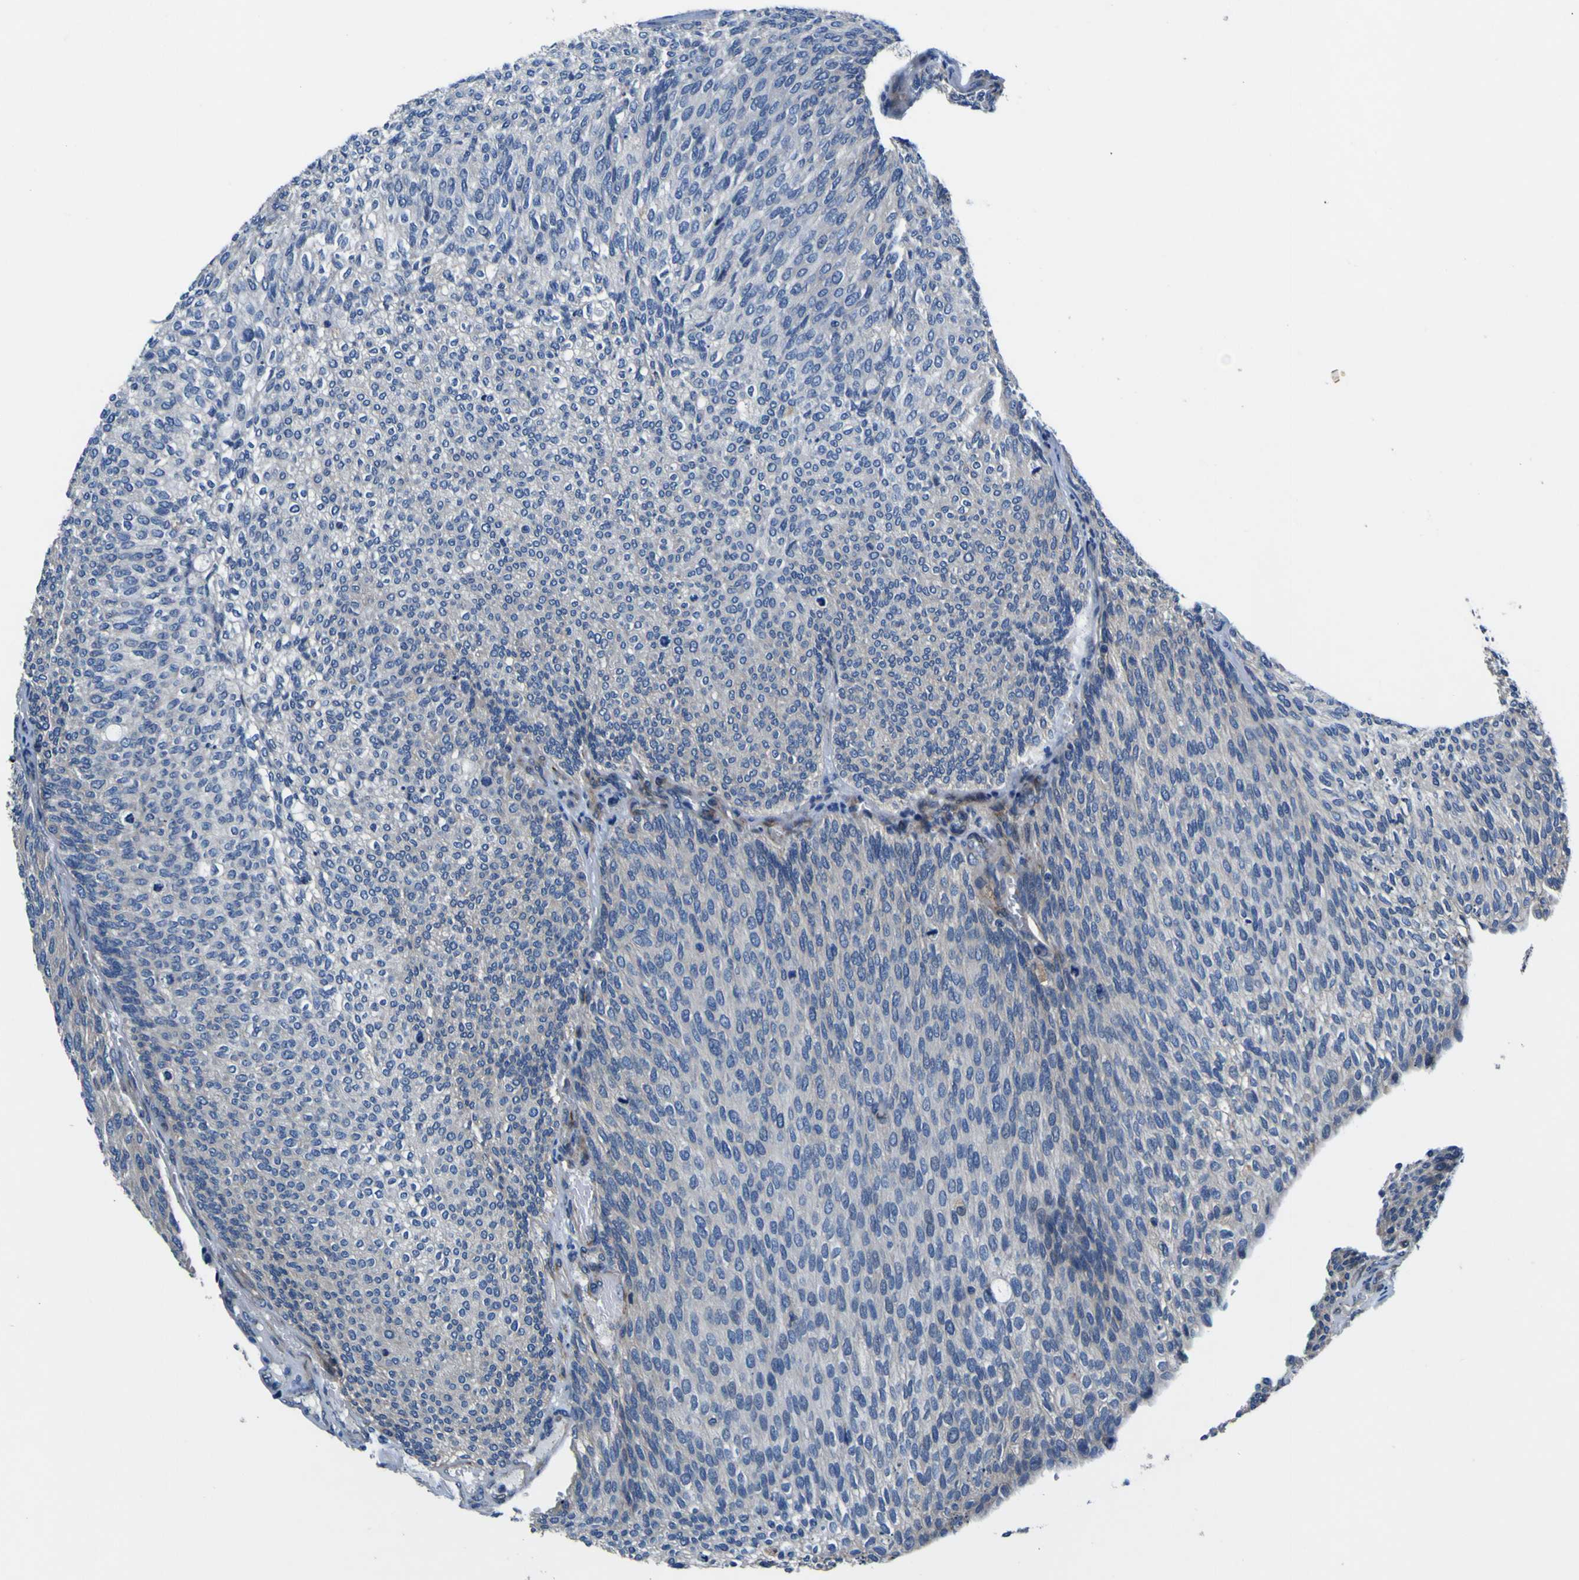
{"staining": {"intensity": "negative", "quantity": "none", "location": "none"}, "tissue": "urothelial cancer", "cell_type": "Tumor cells", "image_type": "cancer", "snomed": [{"axis": "morphology", "description": "Urothelial carcinoma, Low grade"}, {"axis": "topography", "description": "Urinary bladder"}], "caption": "High magnification brightfield microscopy of urothelial cancer stained with DAB (brown) and counterstained with hematoxylin (blue): tumor cells show no significant positivity. (DAB immunohistochemistry visualized using brightfield microscopy, high magnification).", "gene": "AGAP3", "patient": {"sex": "female", "age": 79}}